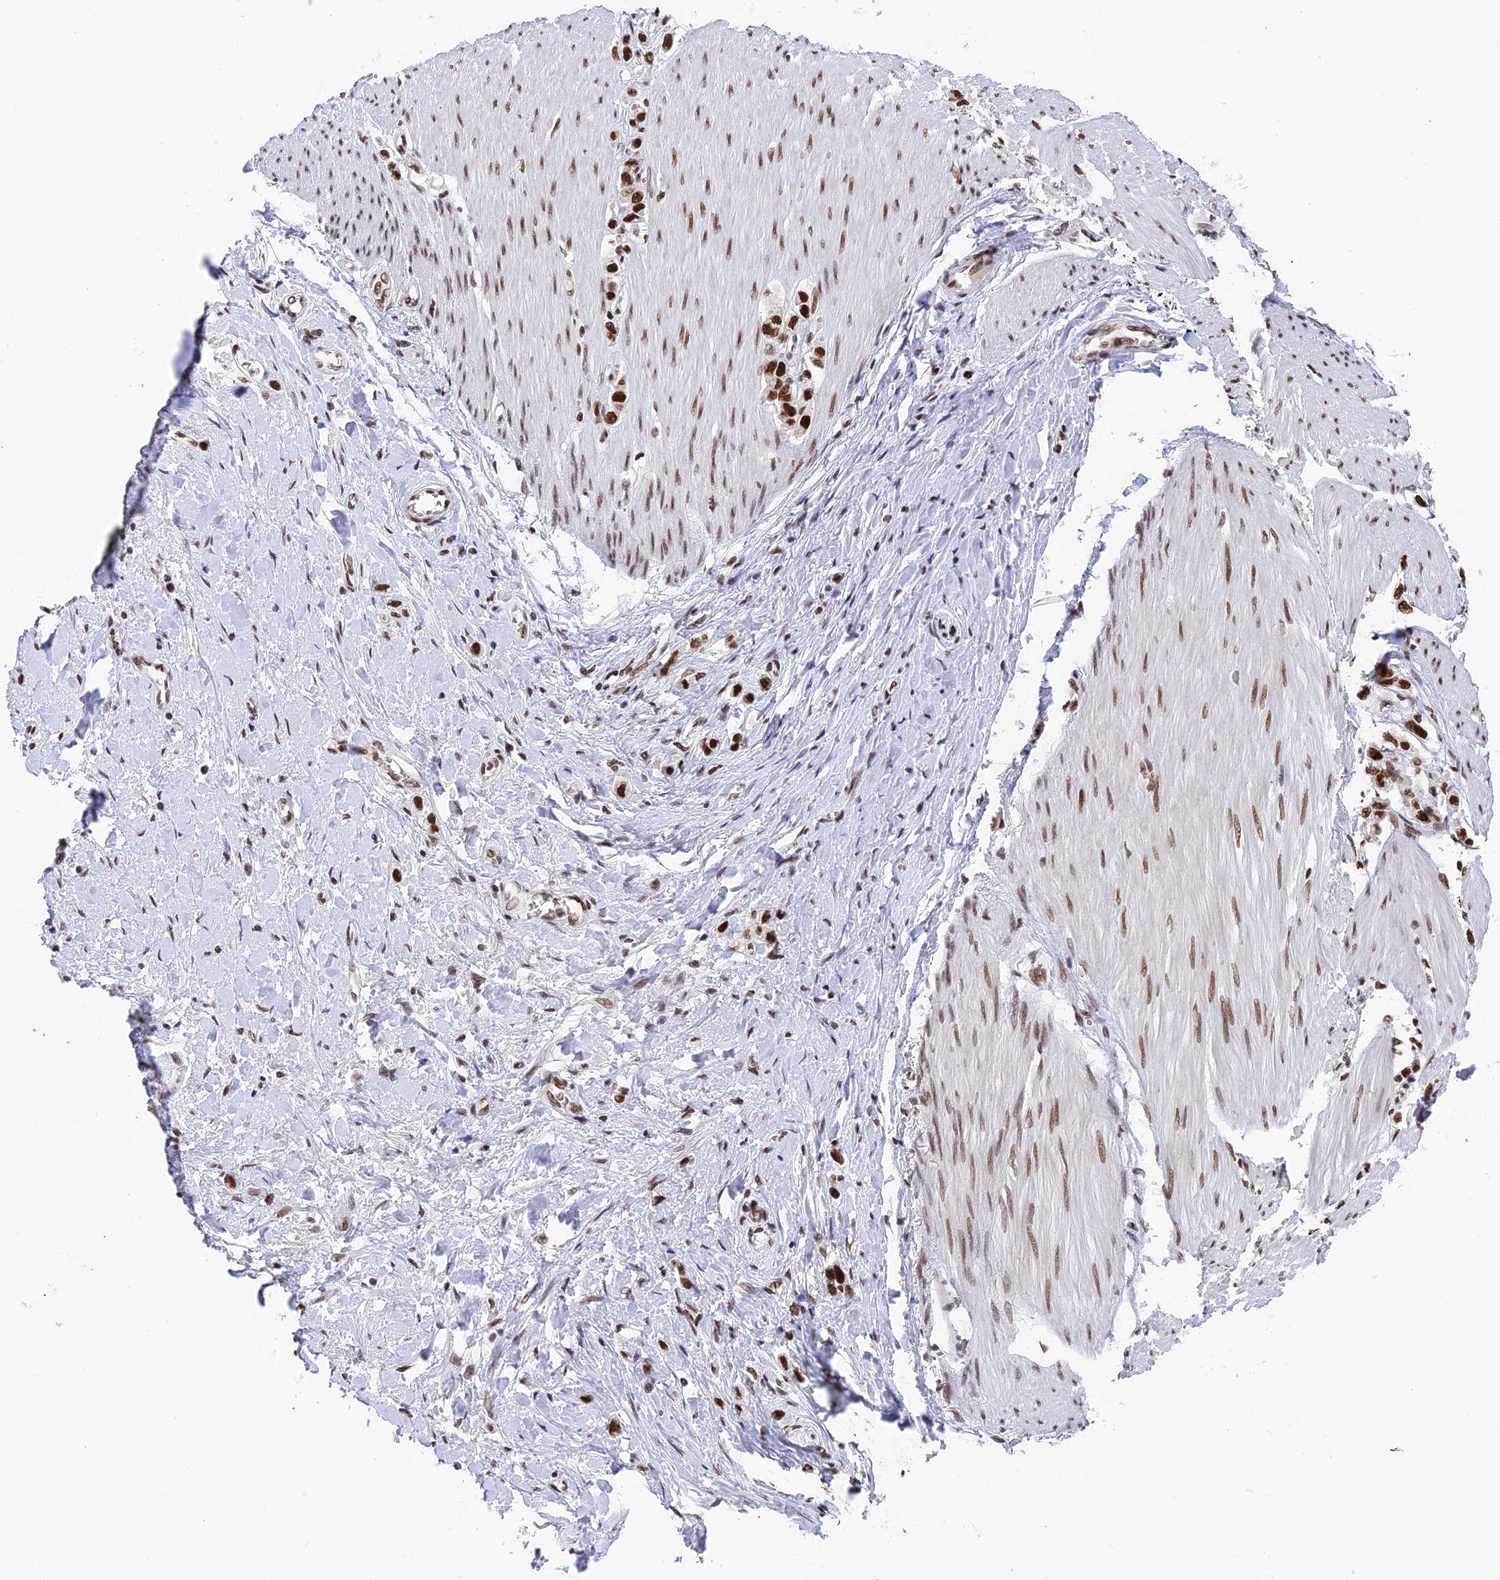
{"staining": {"intensity": "strong", "quantity": ">75%", "location": "nuclear"}, "tissue": "stomach cancer", "cell_type": "Tumor cells", "image_type": "cancer", "snomed": [{"axis": "morphology", "description": "Adenocarcinoma, NOS"}, {"axis": "topography", "description": "Stomach"}], "caption": "High-power microscopy captured an immunohistochemistry (IHC) image of adenocarcinoma (stomach), revealing strong nuclear positivity in about >75% of tumor cells.", "gene": "EEF1AKMT3", "patient": {"sex": "female", "age": 65}}